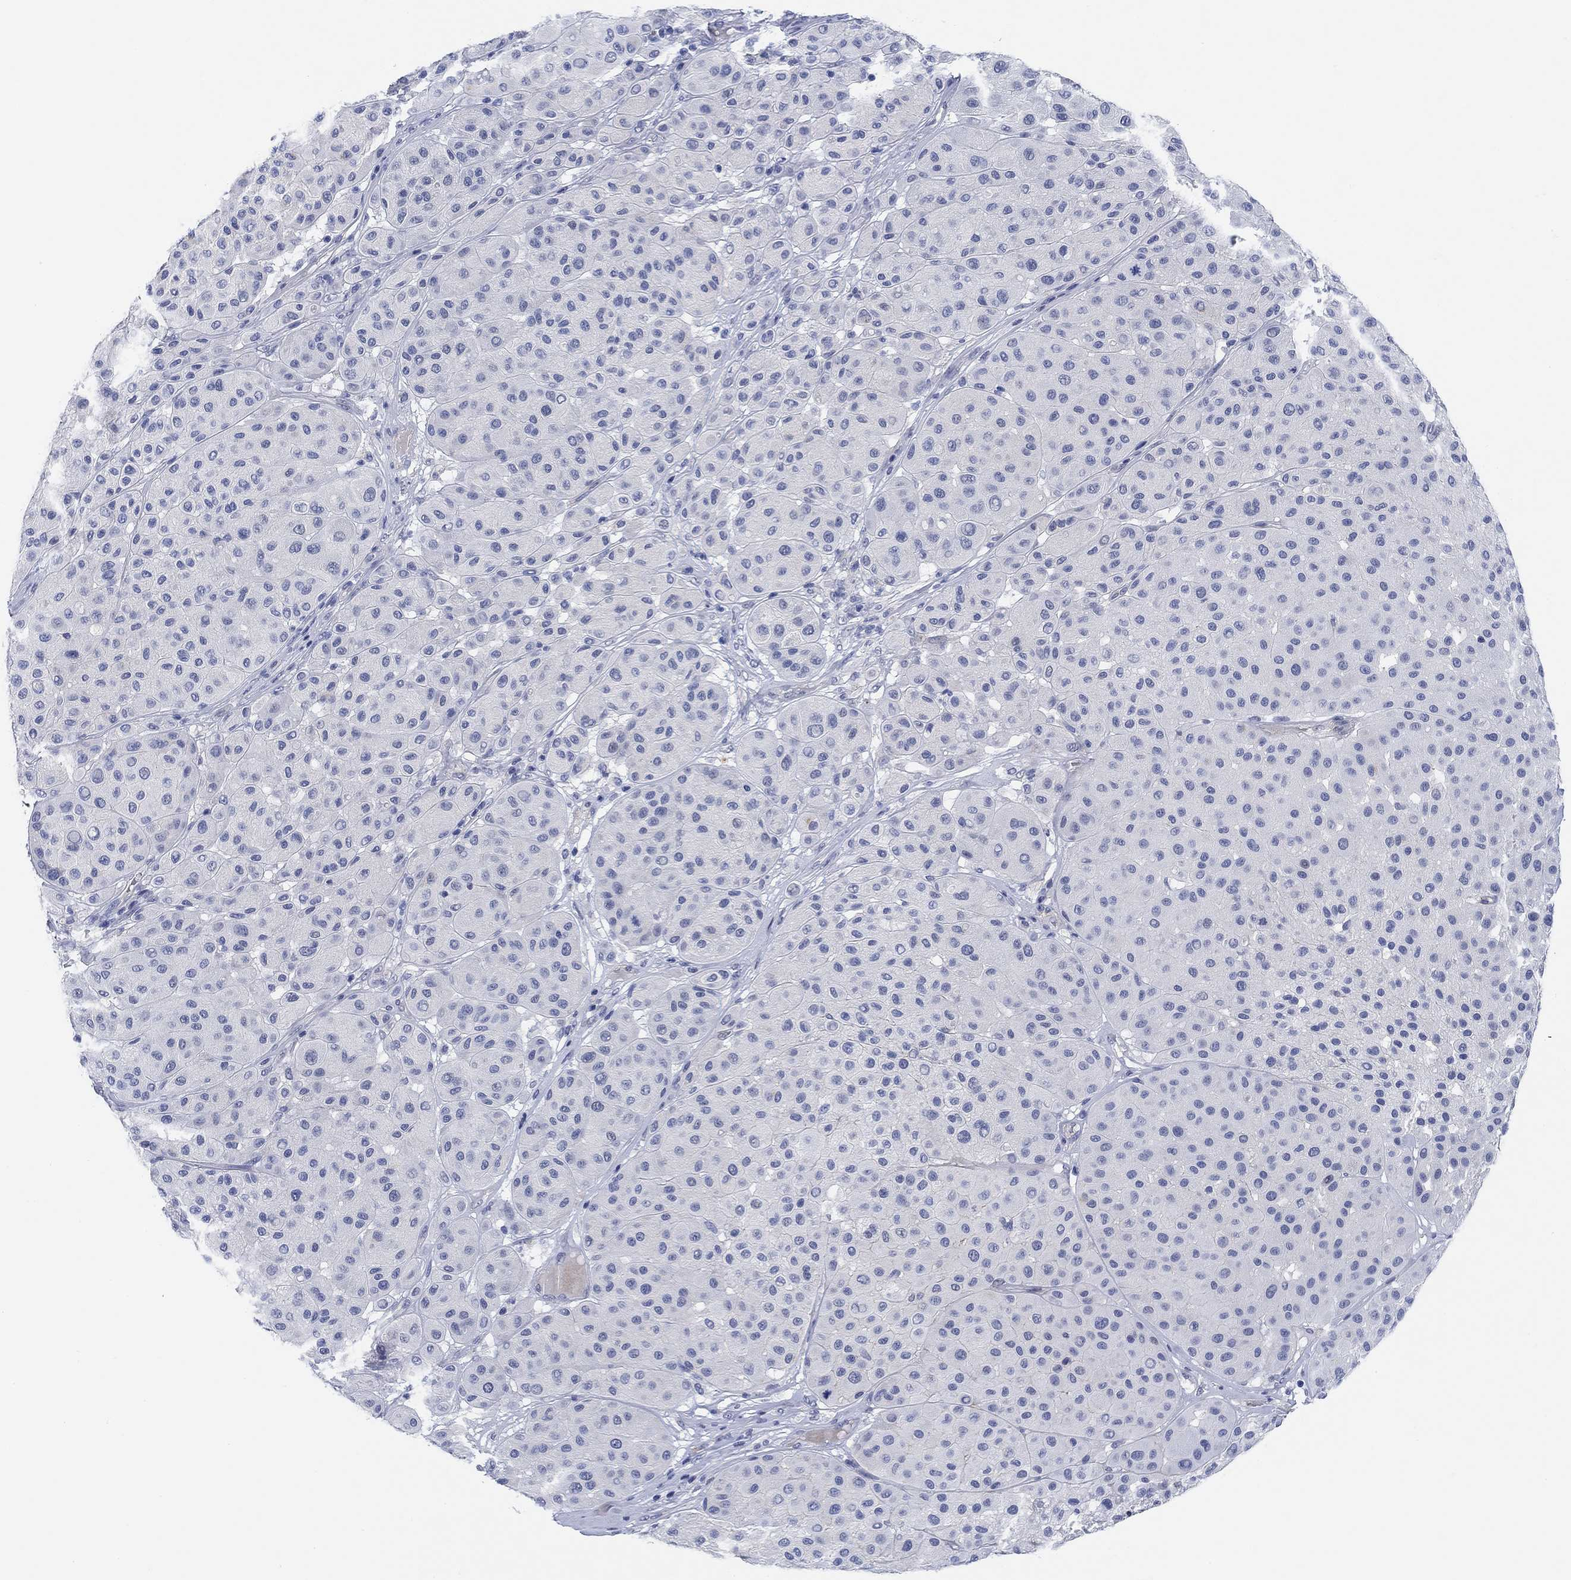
{"staining": {"intensity": "negative", "quantity": "none", "location": "none"}, "tissue": "melanoma", "cell_type": "Tumor cells", "image_type": "cancer", "snomed": [{"axis": "morphology", "description": "Malignant melanoma, Metastatic site"}, {"axis": "topography", "description": "Smooth muscle"}], "caption": "Immunohistochemistry of malignant melanoma (metastatic site) reveals no expression in tumor cells.", "gene": "PAX6", "patient": {"sex": "male", "age": 41}}